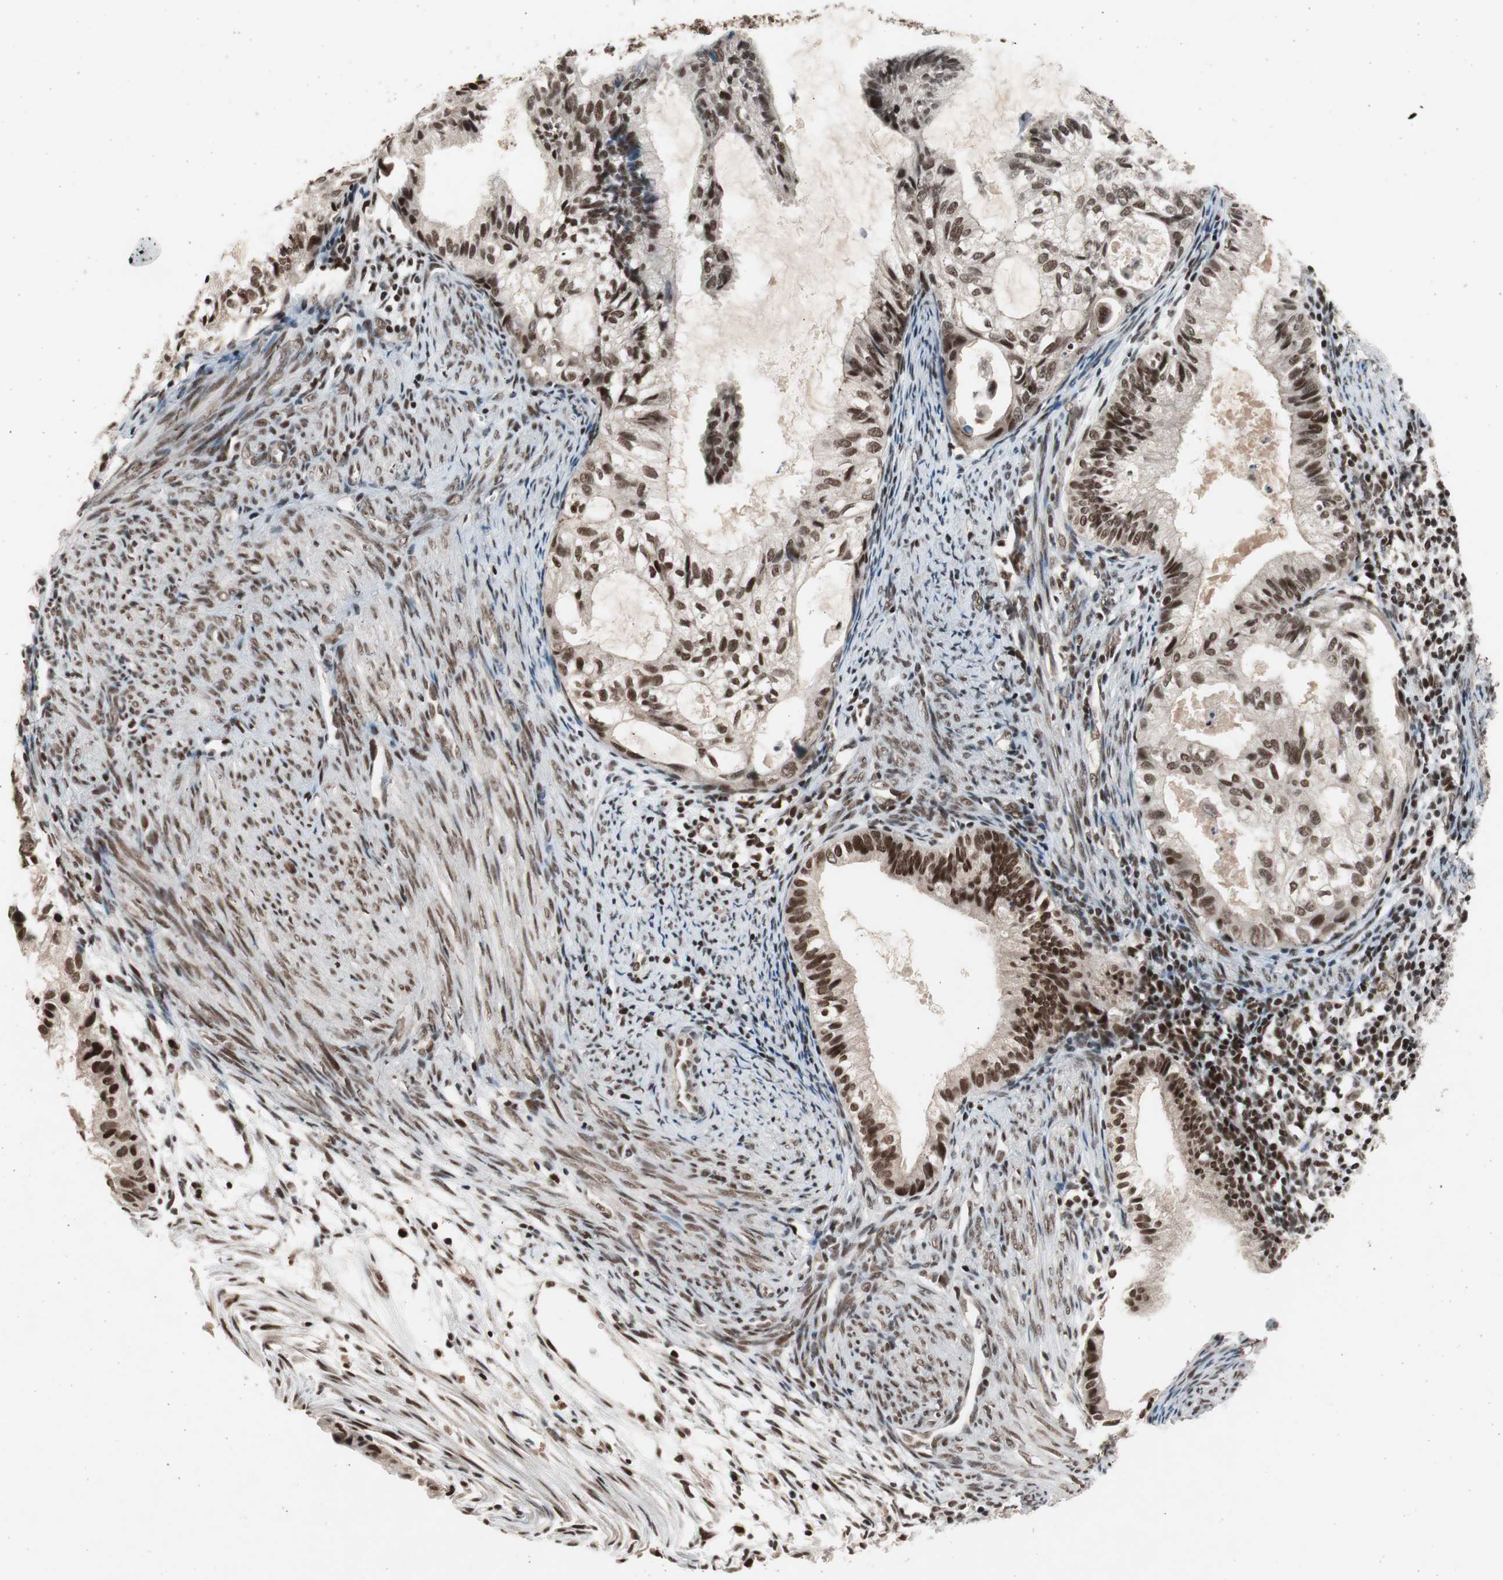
{"staining": {"intensity": "strong", "quantity": ">75%", "location": "nuclear"}, "tissue": "cervical cancer", "cell_type": "Tumor cells", "image_type": "cancer", "snomed": [{"axis": "morphology", "description": "Normal tissue, NOS"}, {"axis": "morphology", "description": "Adenocarcinoma, NOS"}, {"axis": "topography", "description": "Cervix"}, {"axis": "topography", "description": "Endometrium"}], "caption": "Immunohistochemistry (IHC) (DAB (3,3'-diaminobenzidine)) staining of adenocarcinoma (cervical) exhibits strong nuclear protein staining in approximately >75% of tumor cells.", "gene": "RPA1", "patient": {"sex": "female", "age": 86}}